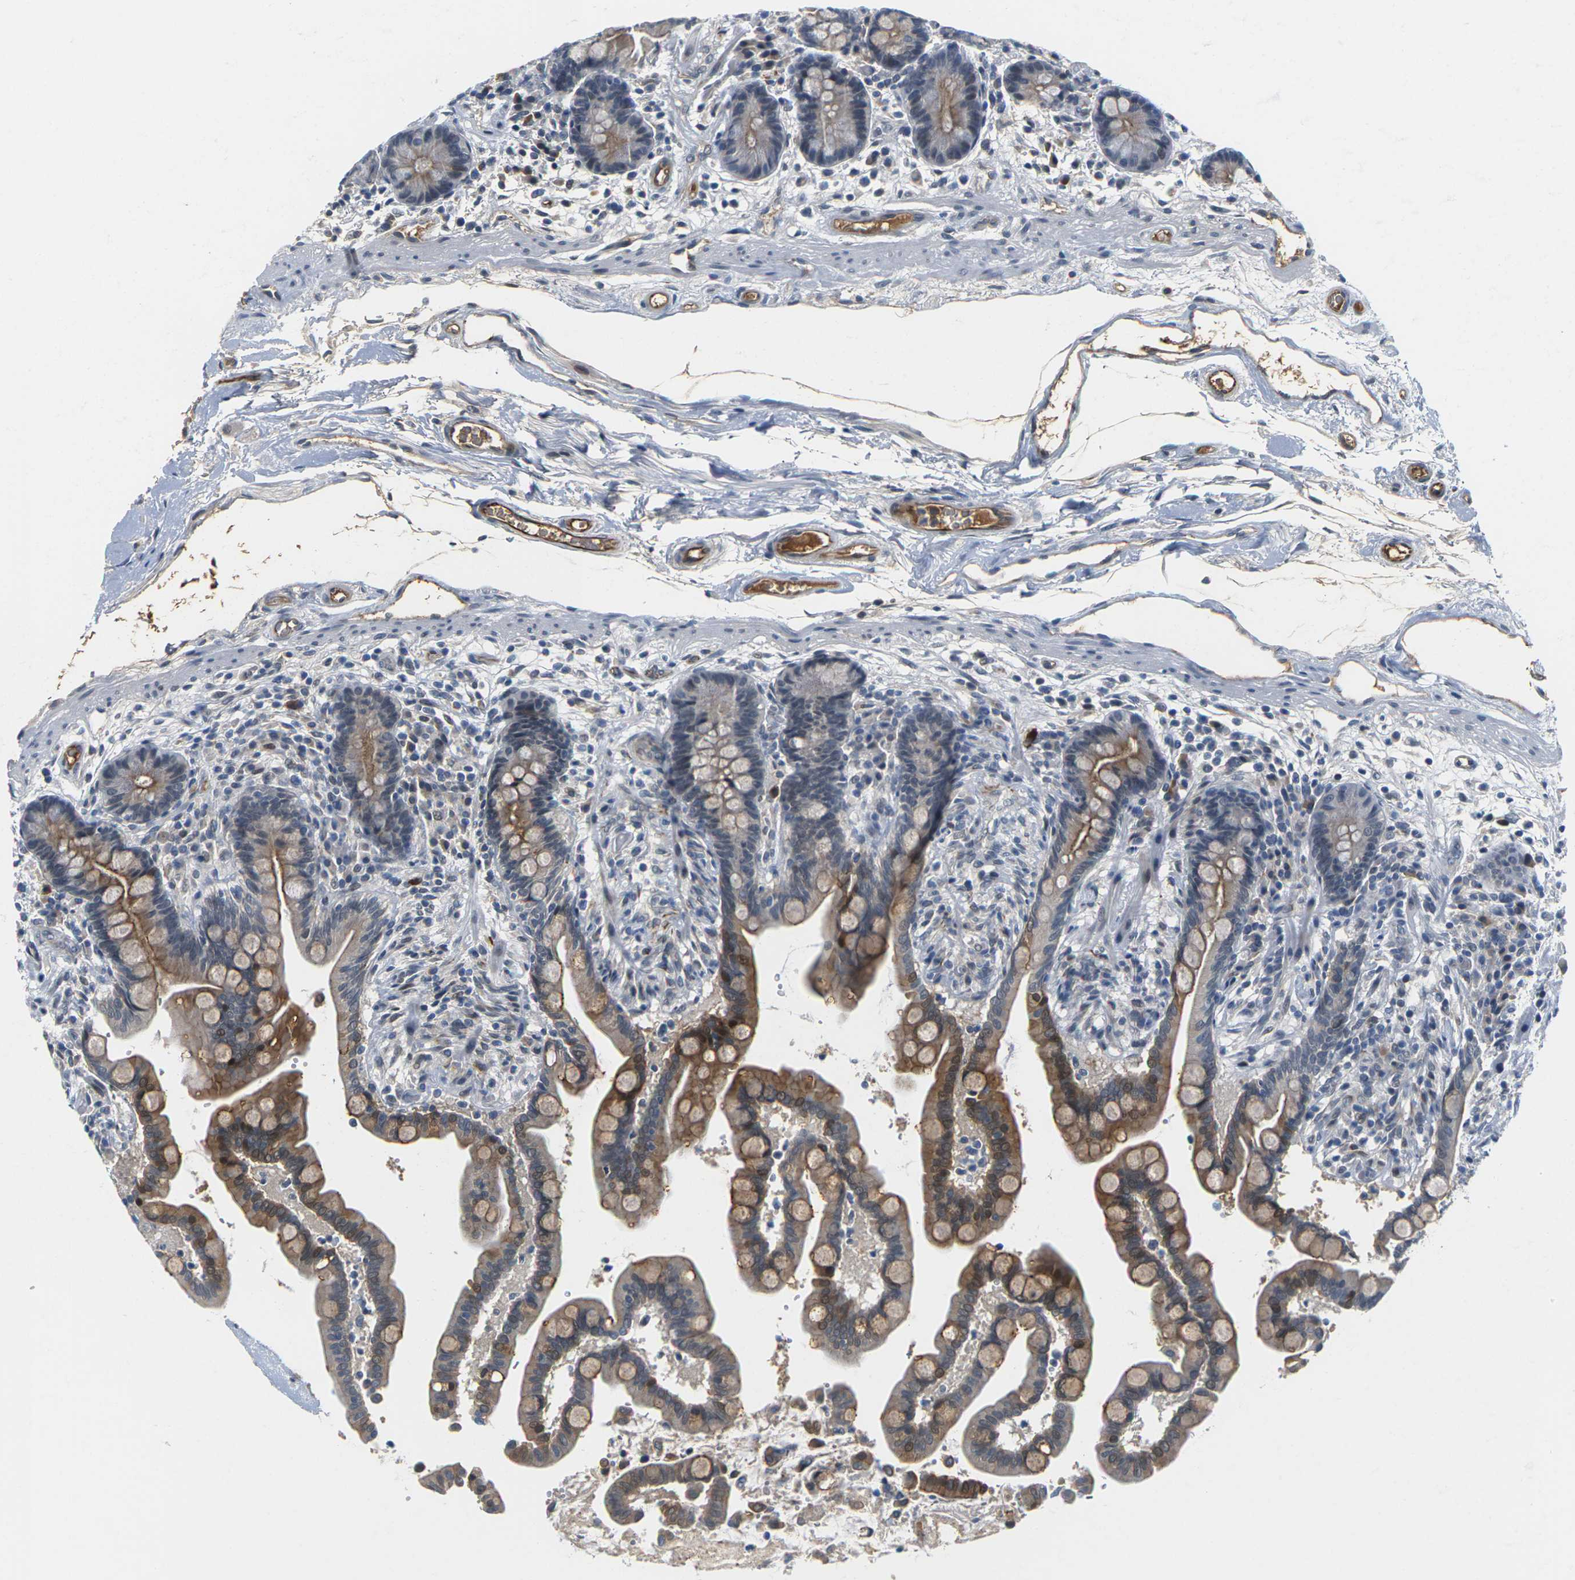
{"staining": {"intensity": "strong", "quantity": "25%-75%", "location": "cytoplasmic/membranous"}, "tissue": "colon", "cell_type": "Endothelial cells", "image_type": "normal", "snomed": [{"axis": "morphology", "description": "Normal tissue, NOS"}, {"axis": "topography", "description": "Colon"}], "caption": "An immunohistochemistry (IHC) image of unremarkable tissue is shown. Protein staining in brown shows strong cytoplasmic/membranous positivity in colon within endothelial cells. (DAB IHC, brown staining for protein, blue staining for nuclei).", "gene": "PKP2", "patient": {"sex": "male", "age": 73}}